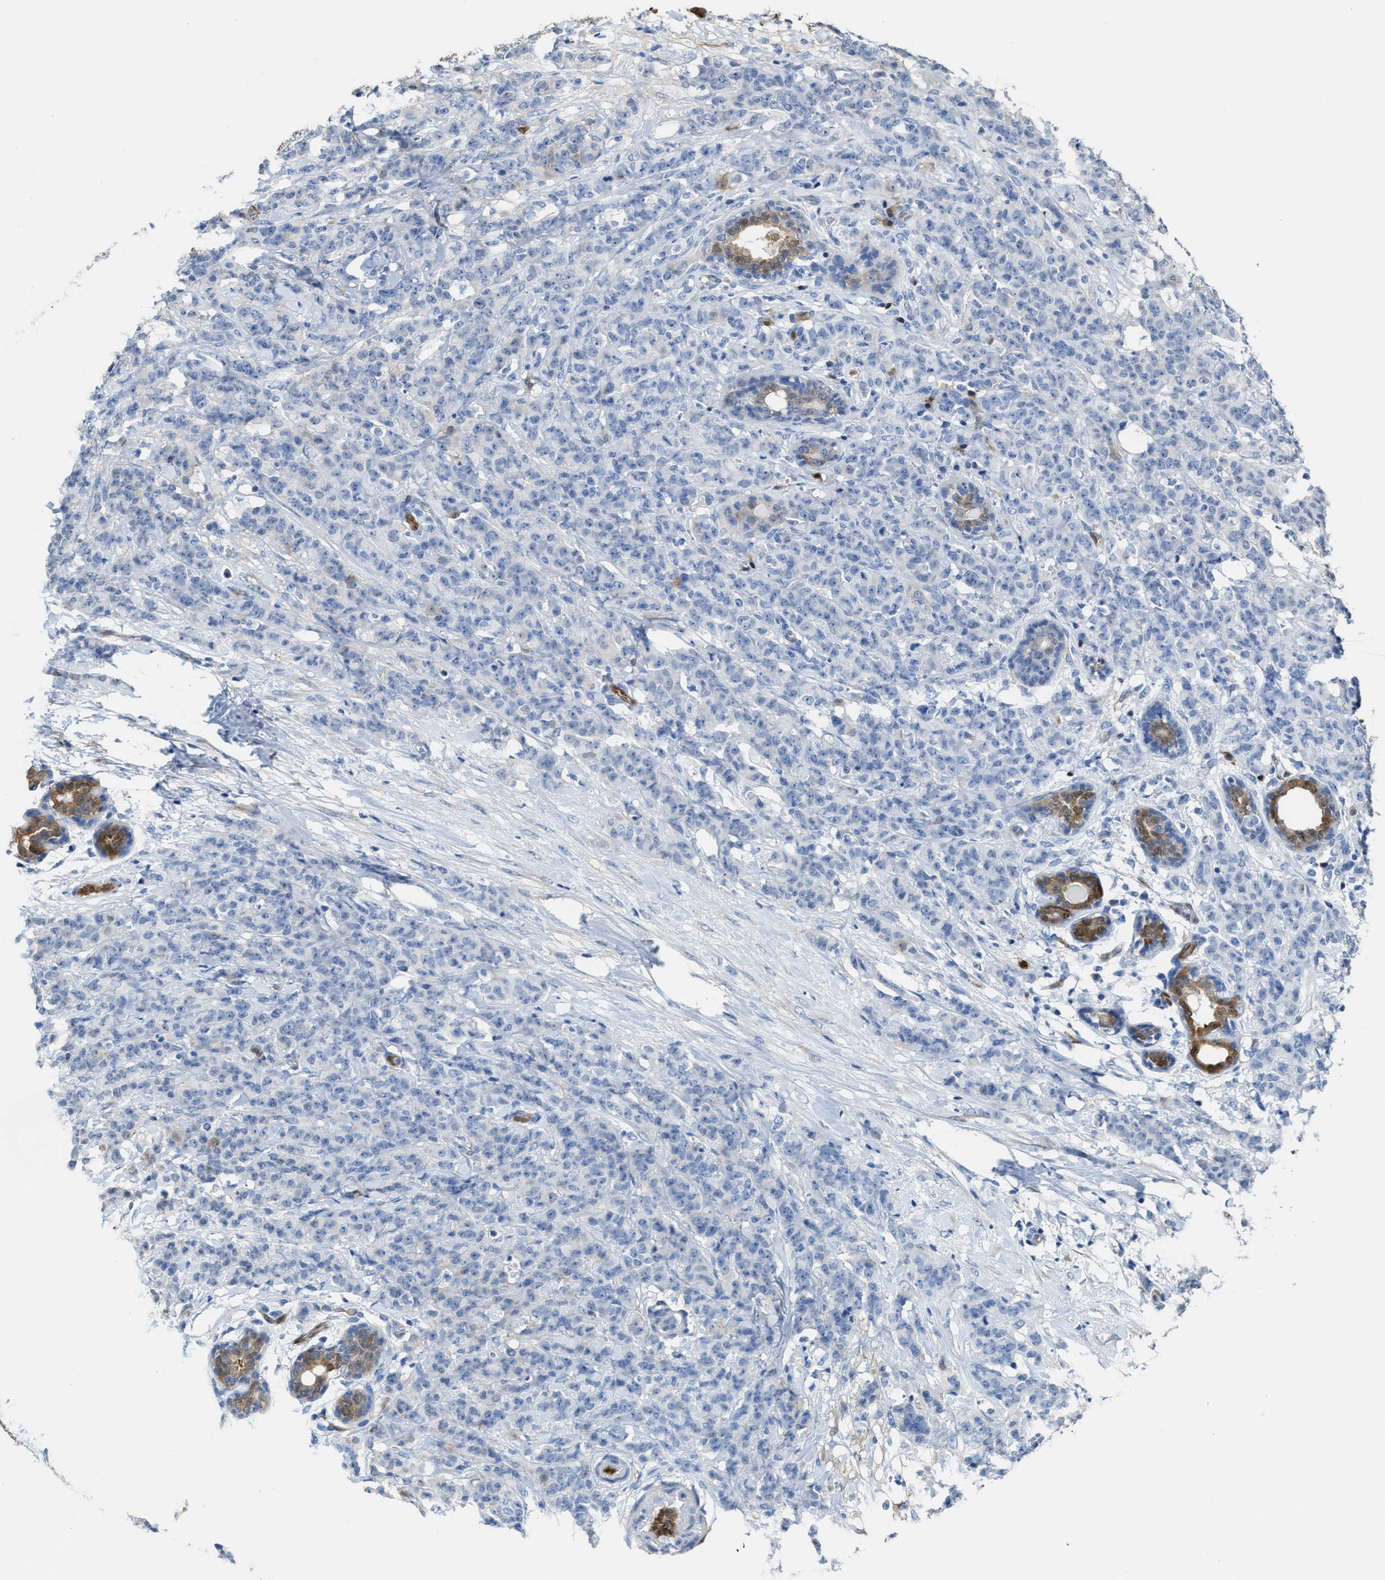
{"staining": {"intensity": "negative", "quantity": "none", "location": "none"}, "tissue": "breast cancer", "cell_type": "Tumor cells", "image_type": "cancer", "snomed": [{"axis": "morphology", "description": "Normal tissue, NOS"}, {"axis": "morphology", "description": "Duct carcinoma"}, {"axis": "topography", "description": "Breast"}], "caption": "Tumor cells show no significant protein staining in breast cancer (infiltrating ductal carcinoma).", "gene": "ASS1", "patient": {"sex": "female", "age": 40}}